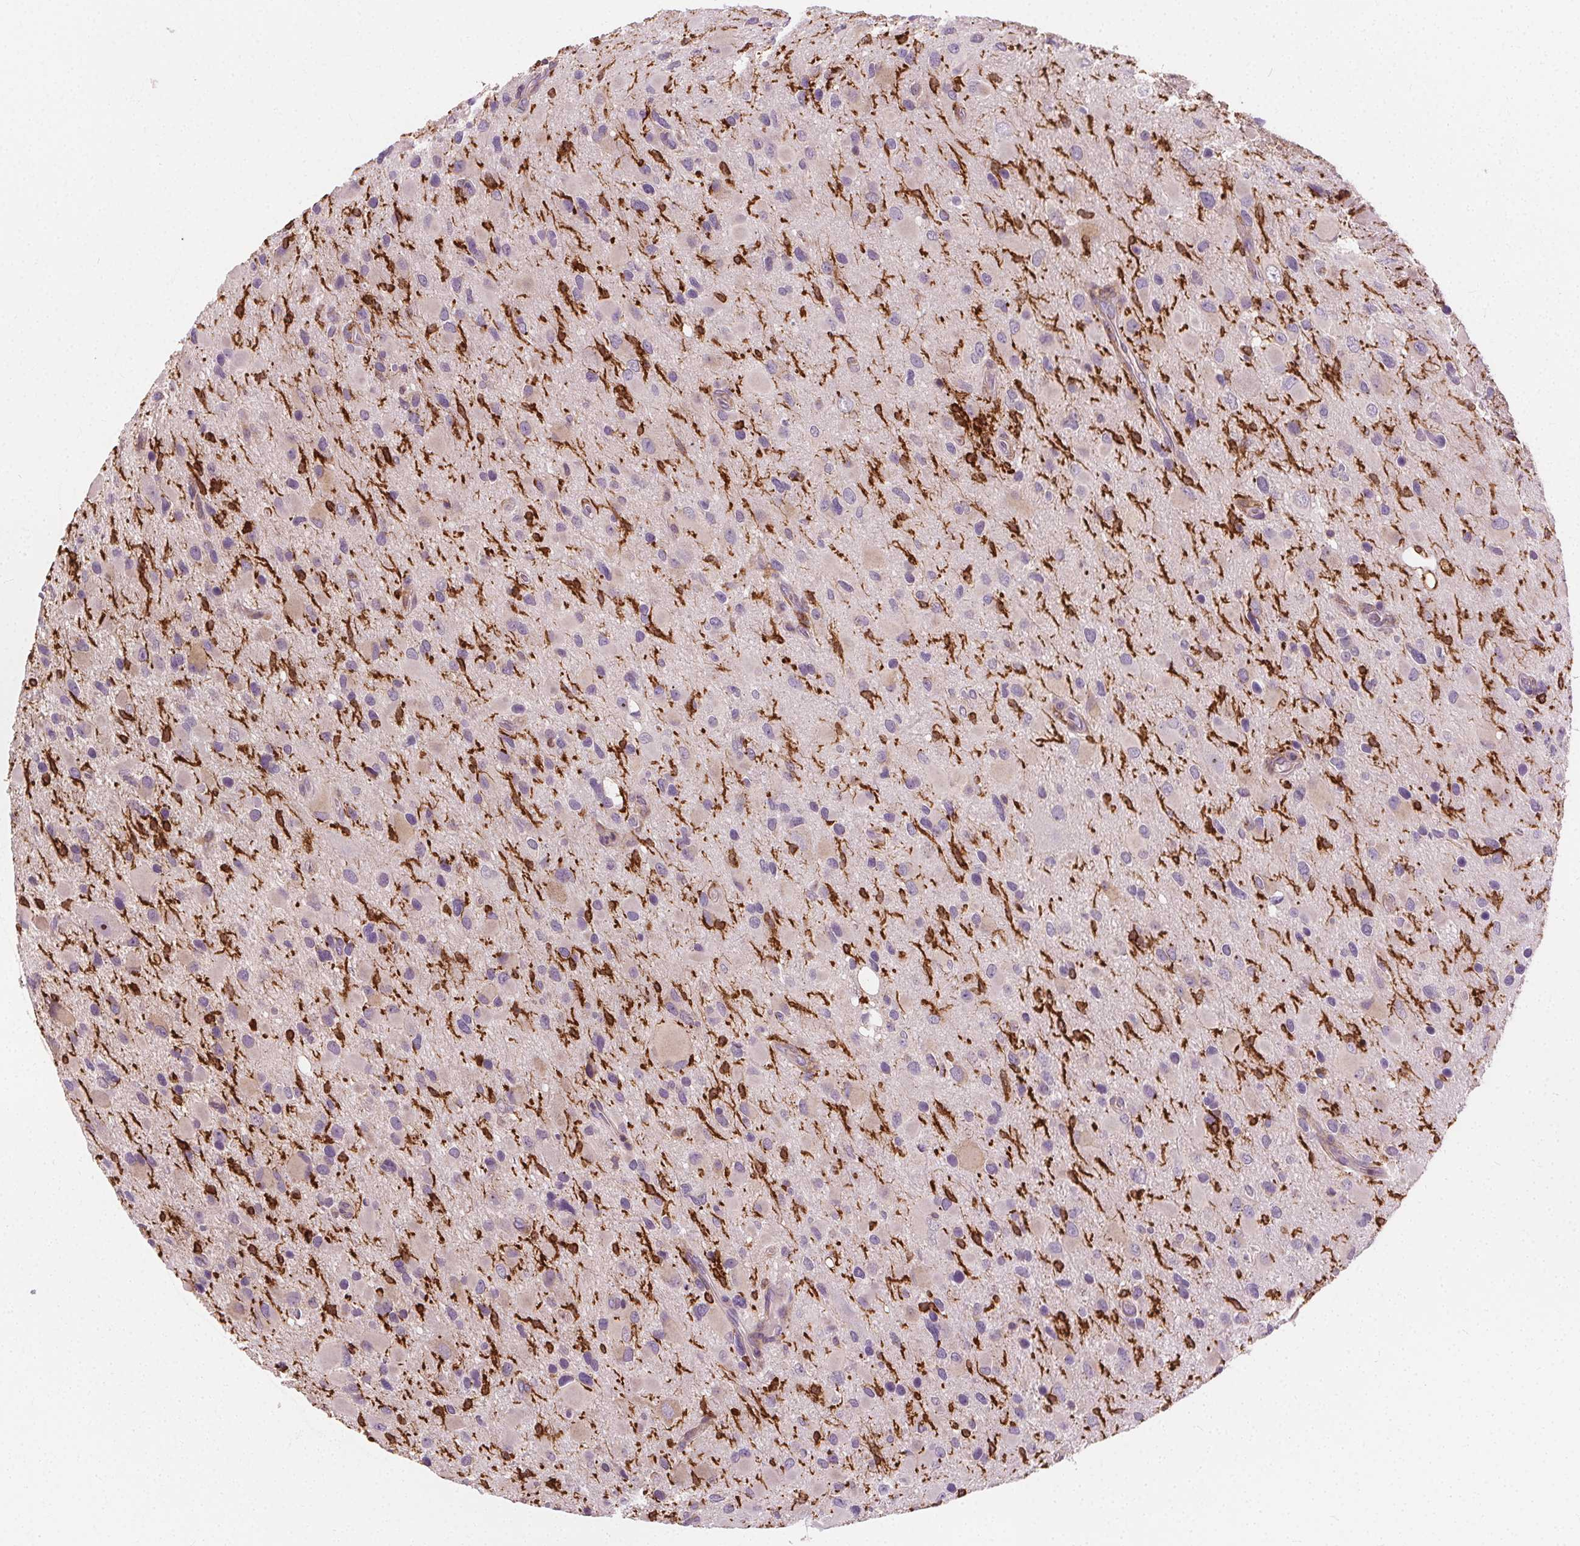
{"staining": {"intensity": "negative", "quantity": "none", "location": "none"}, "tissue": "glioma", "cell_type": "Tumor cells", "image_type": "cancer", "snomed": [{"axis": "morphology", "description": "Glioma, malignant, Low grade"}, {"axis": "topography", "description": "Brain"}], "caption": "A high-resolution image shows immunohistochemistry staining of glioma, which displays no significant expression in tumor cells. (Immunohistochemistry, brightfield microscopy, high magnification).", "gene": "RAB20", "patient": {"sex": "female", "age": 32}}